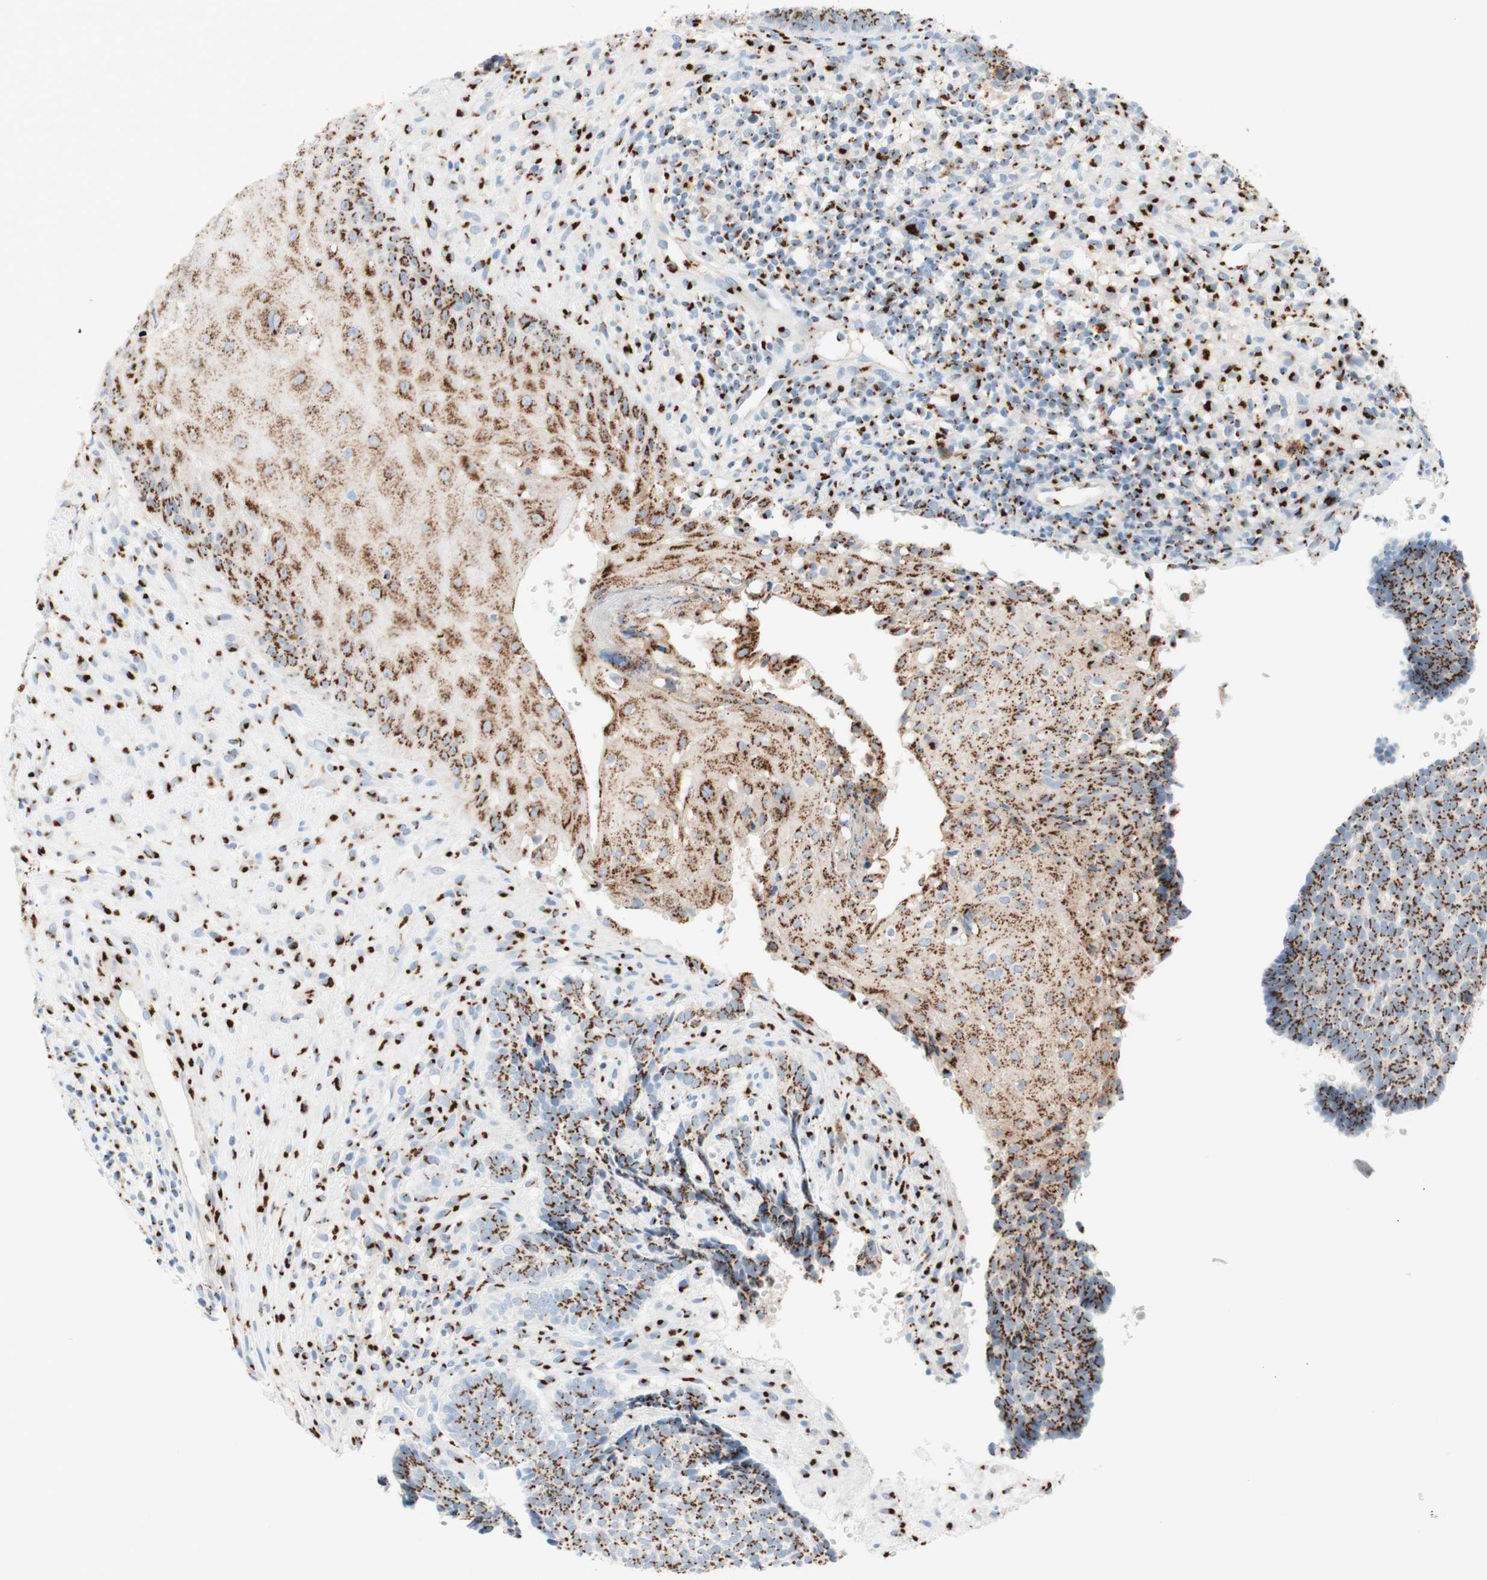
{"staining": {"intensity": "strong", "quantity": ">75%", "location": "cytoplasmic/membranous"}, "tissue": "skin cancer", "cell_type": "Tumor cells", "image_type": "cancer", "snomed": [{"axis": "morphology", "description": "Basal cell carcinoma"}, {"axis": "topography", "description": "Skin"}], "caption": "Brown immunohistochemical staining in human skin basal cell carcinoma demonstrates strong cytoplasmic/membranous positivity in approximately >75% of tumor cells.", "gene": "GOLGB1", "patient": {"sex": "male", "age": 84}}